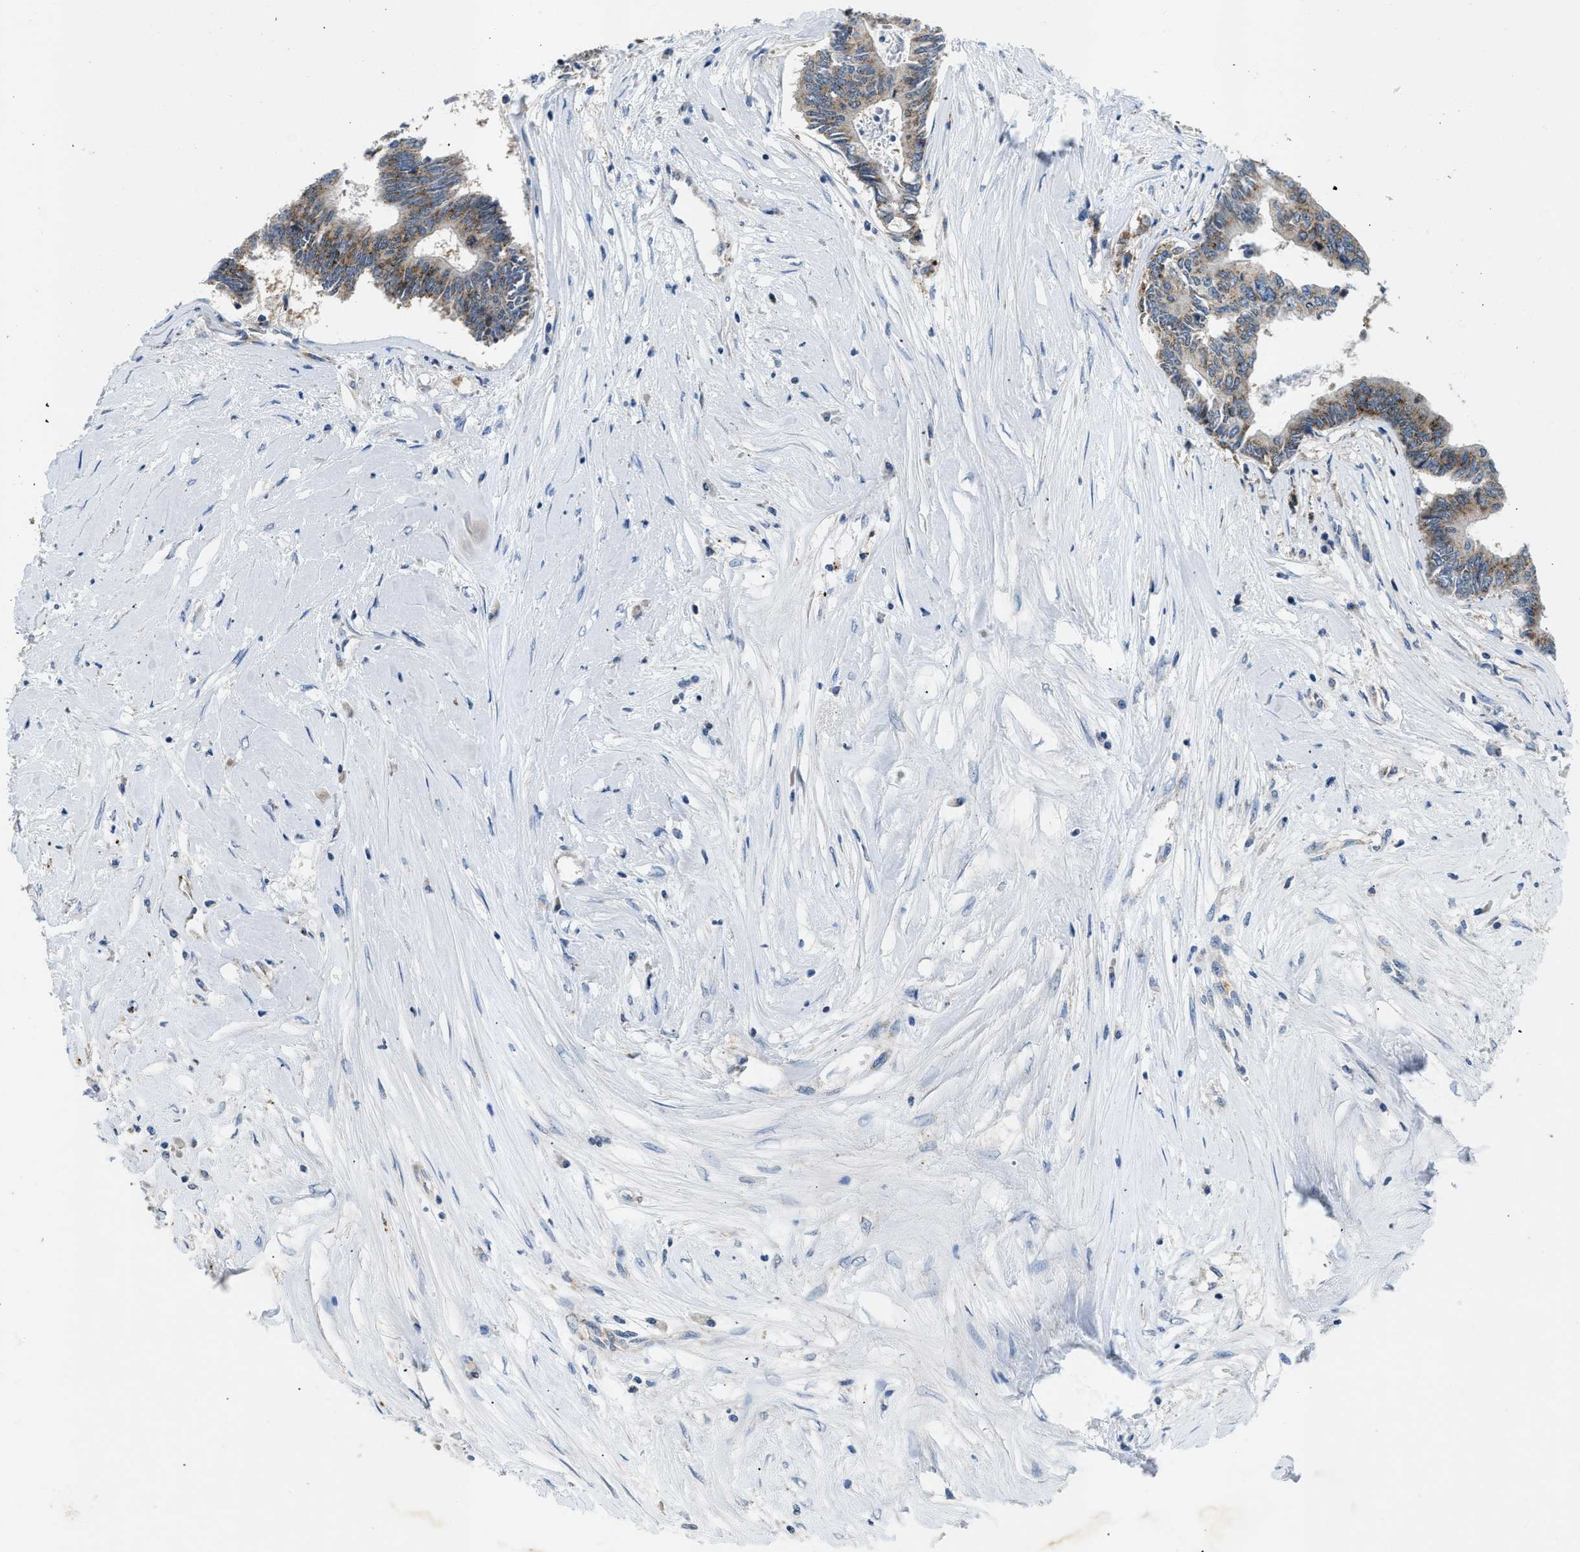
{"staining": {"intensity": "weak", "quantity": ">75%", "location": "cytoplasmic/membranous"}, "tissue": "colorectal cancer", "cell_type": "Tumor cells", "image_type": "cancer", "snomed": [{"axis": "morphology", "description": "Adenocarcinoma, NOS"}, {"axis": "topography", "description": "Rectum"}], "caption": "Tumor cells reveal low levels of weak cytoplasmic/membranous positivity in about >75% of cells in human colorectal cancer (adenocarcinoma).", "gene": "TOMM34", "patient": {"sex": "male", "age": 63}}